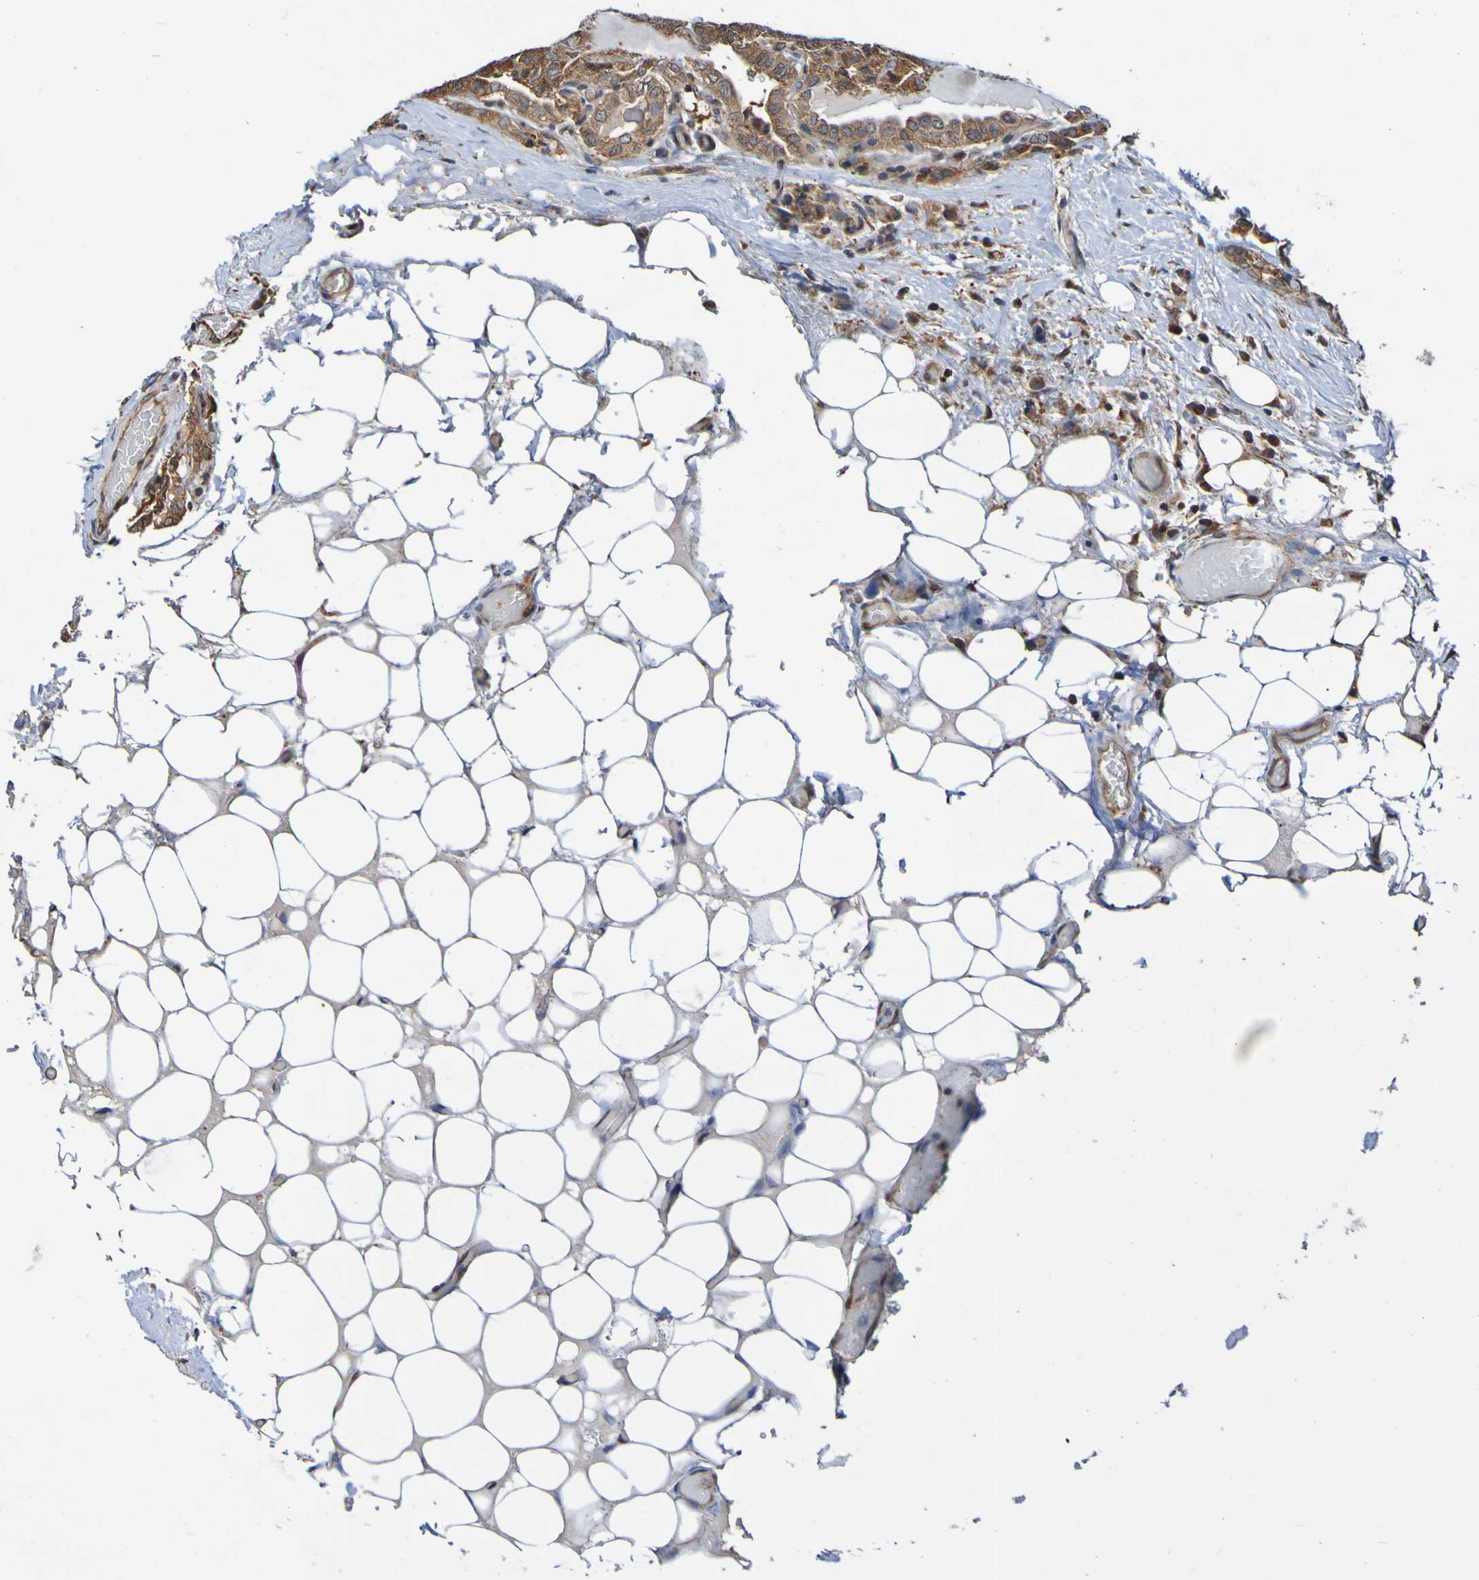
{"staining": {"intensity": "moderate", "quantity": ">75%", "location": "cytoplasmic/membranous"}, "tissue": "thyroid cancer", "cell_type": "Tumor cells", "image_type": "cancer", "snomed": [{"axis": "morphology", "description": "Papillary adenocarcinoma, NOS"}, {"axis": "topography", "description": "Thyroid gland"}], "caption": "IHC of papillary adenocarcinoma (thyroid) shows medium levels of moderate cytoplasmic/membranous expression in about >75% of tumor cells. The protein is shown in brown color, while the nuclei are stained blue.", "gene": "AXIN1", "patient": {"sex": "male", "age": 77}}